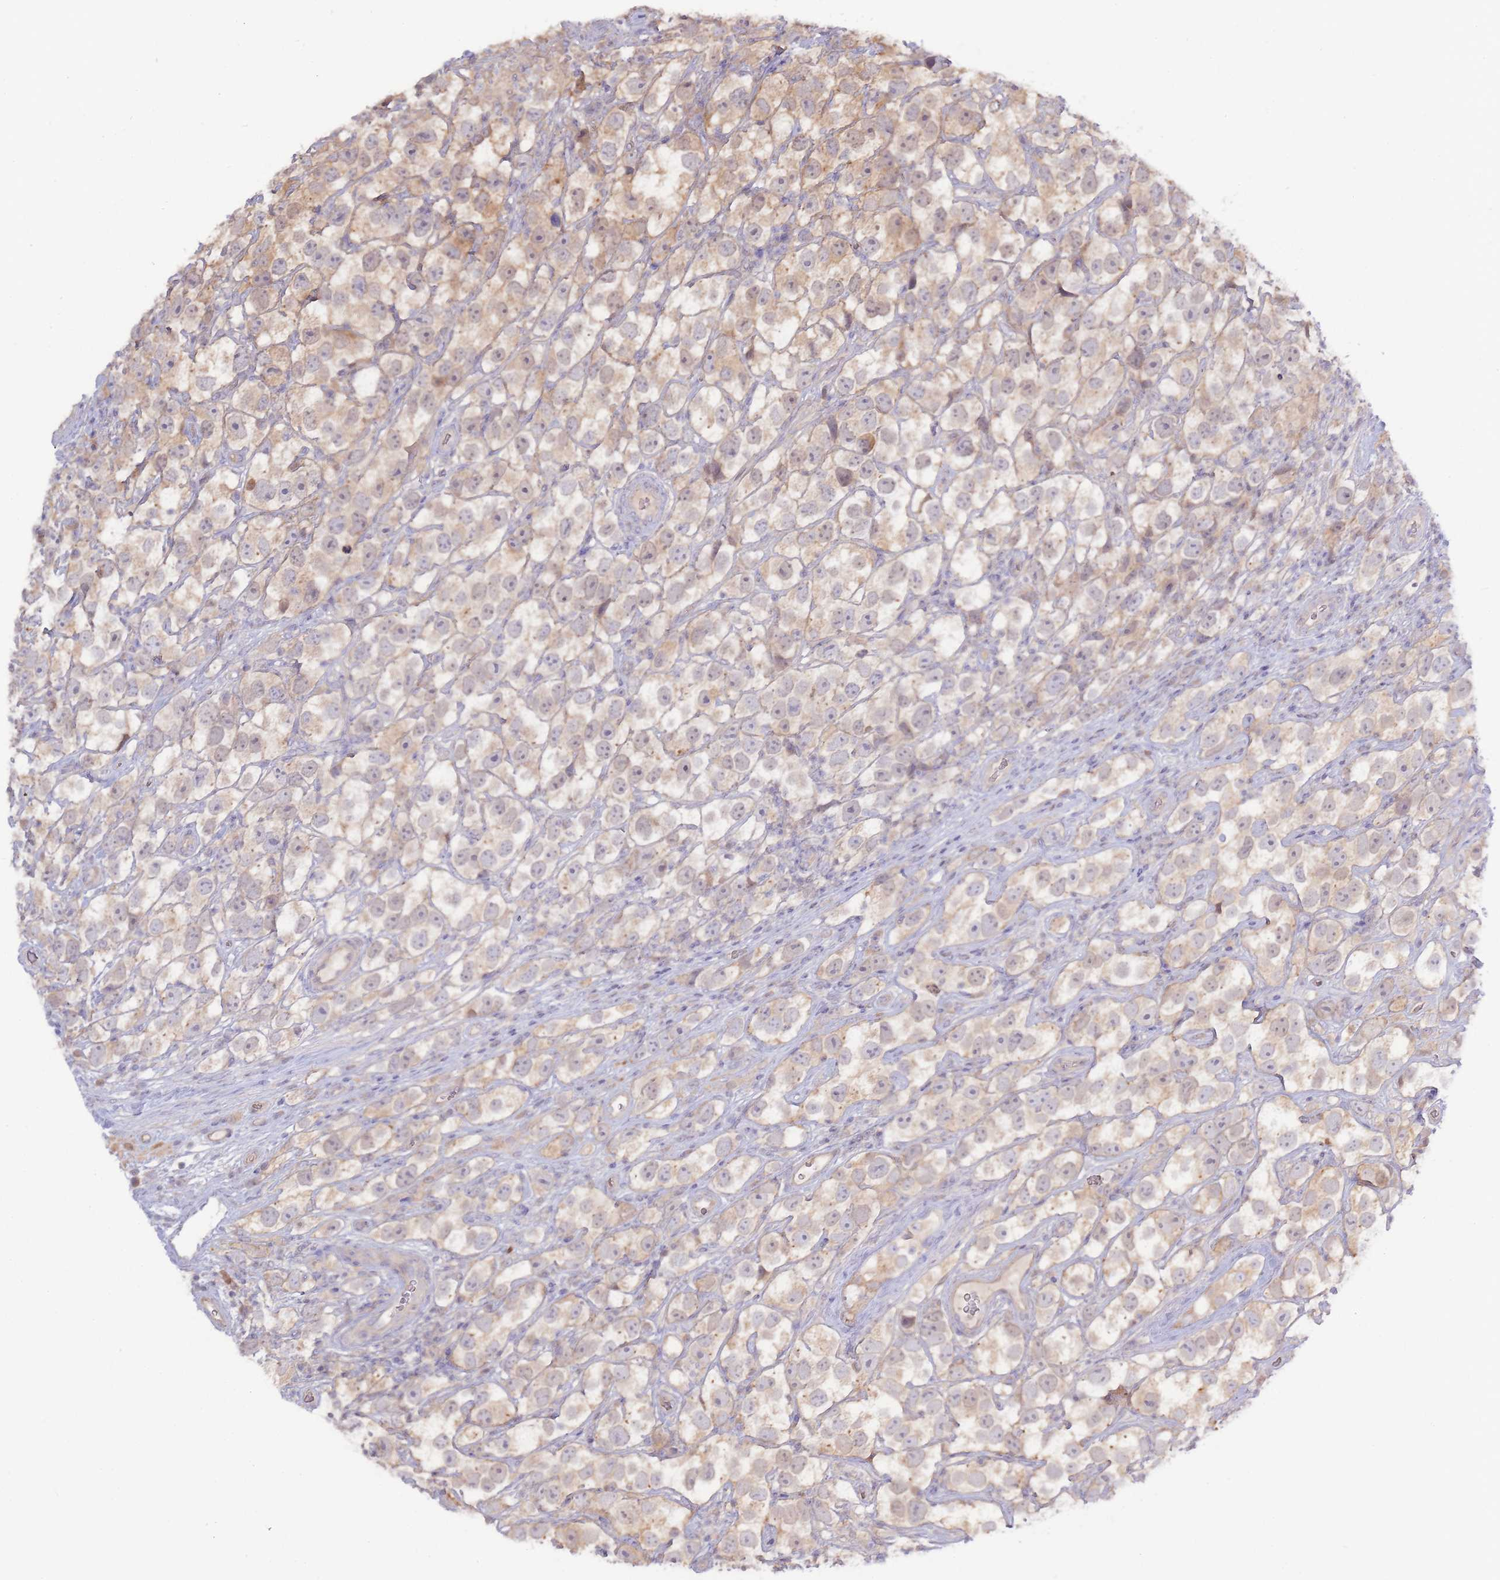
{"staining": {"intensity": "weak", "quantity": ">75%", "location": "cytoplasmic/membranous"}, "tissue": "testis cancer", "cell_type": "Tumor cells", "image_type": "cancer", "snomed": [{"axis": "morphology", "description": "Seminoma, NOS"}, {"axis": "topography", "description": "Testis"}], "caption": "This photomicrograph exhibits immunohistochemistry (IHC) staining of testis seminoma, with low weak cytoplasmic/membranous expression in approximately >75% of tumor cells.", "gene": "SPHKAP", "patient": {"sex": "male", "age": 26}}